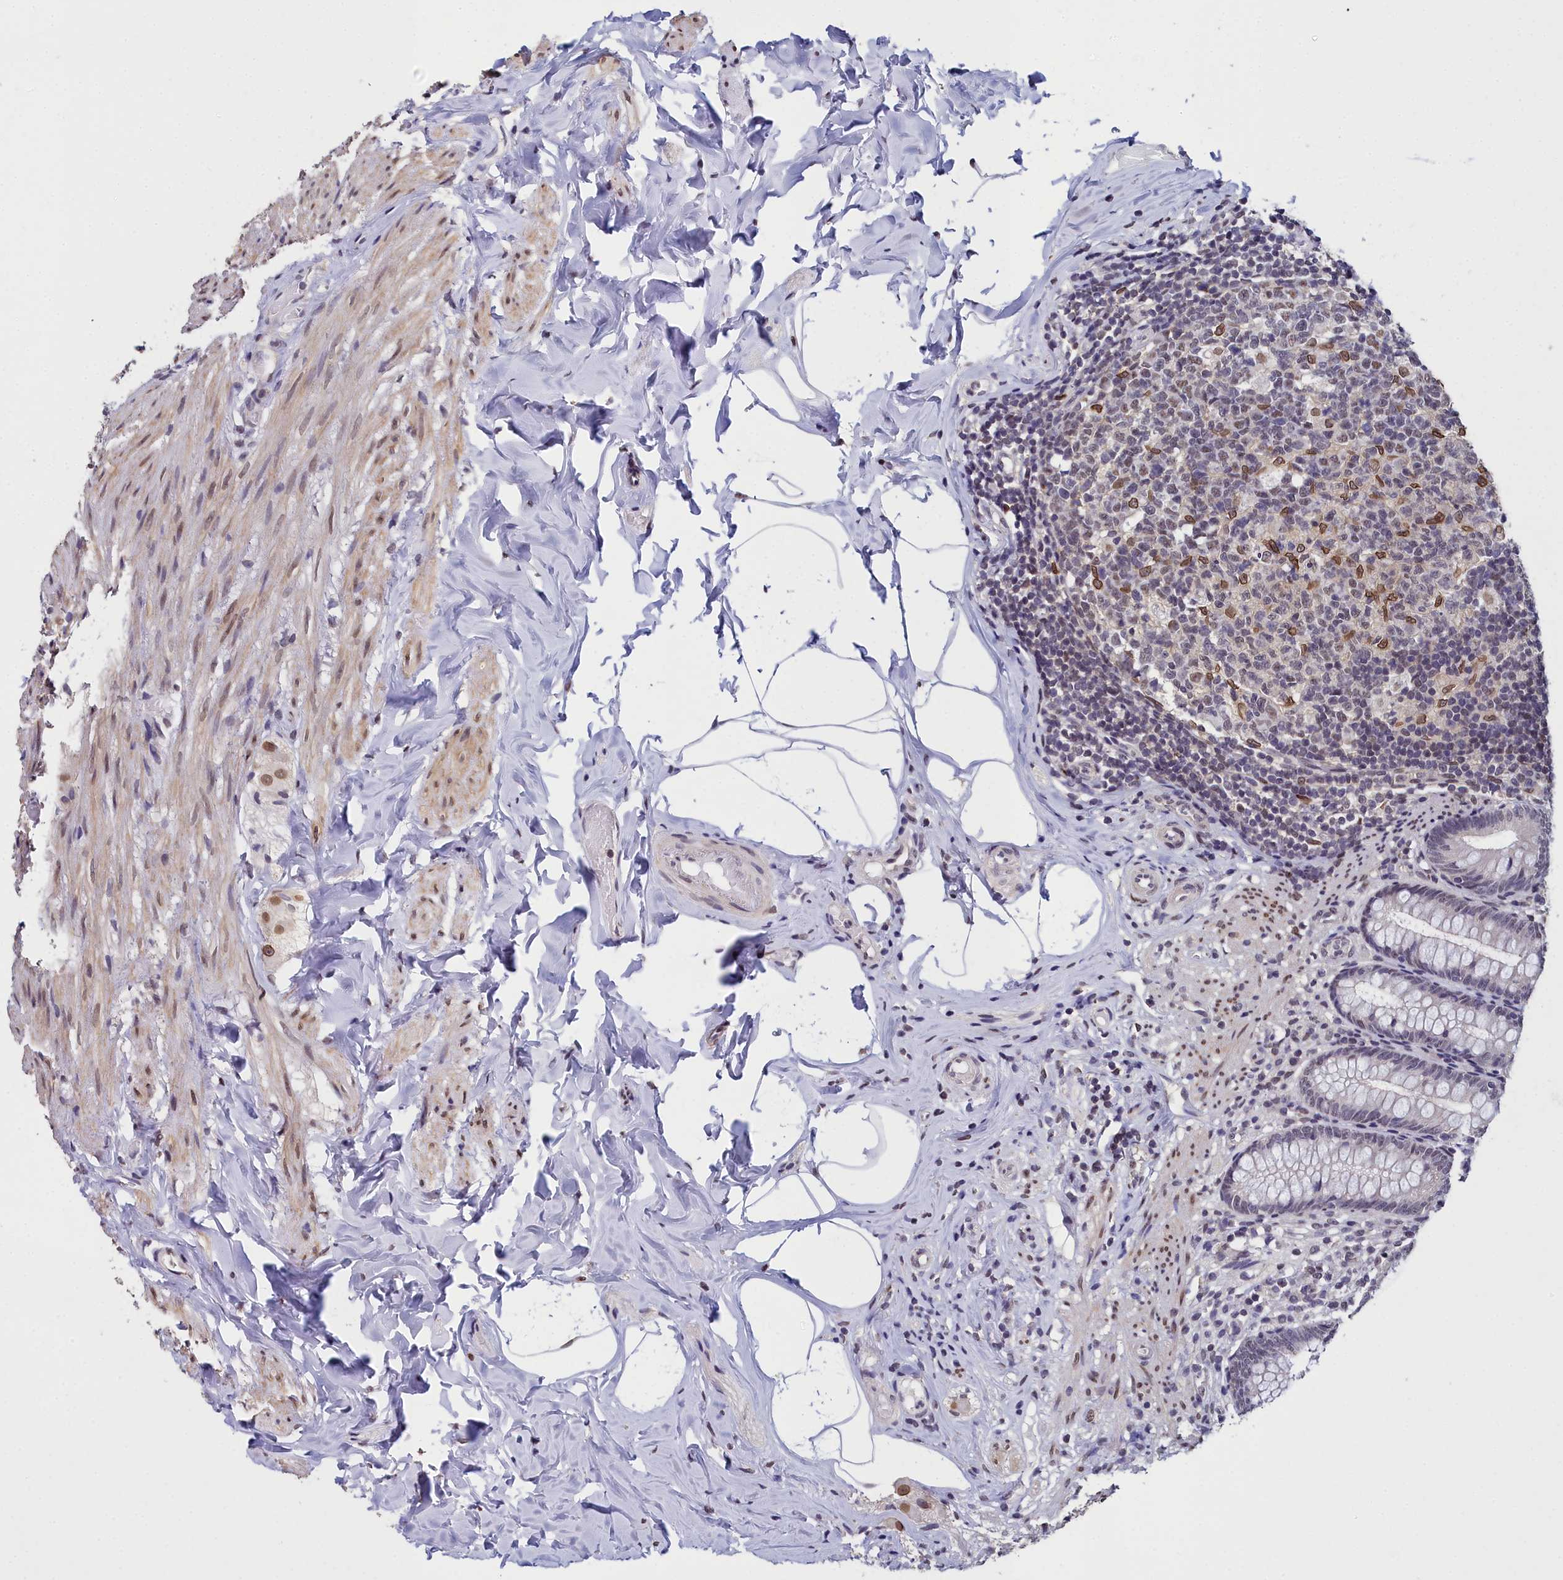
{"staining": {"intensity": "weak", "quantity": "25%-75%", "location": "nuclear"}, "tissue": "appendix", "cell_type": "Glandular cells", "image_type": "normal", "snomed": [{"axis": "morphology", "description": "Normal tissue, NOS"}, {"axis": "topography", "description": "Appendix"}], "caption": "Appendix stained with immunohistochemistry exhibits weak nuclear expression in approximately 25%-75% of glandular cells. Nuclei are stained in blue.", "gene": "CCDC97", "patient": {"sex": "male", "age": 55}}